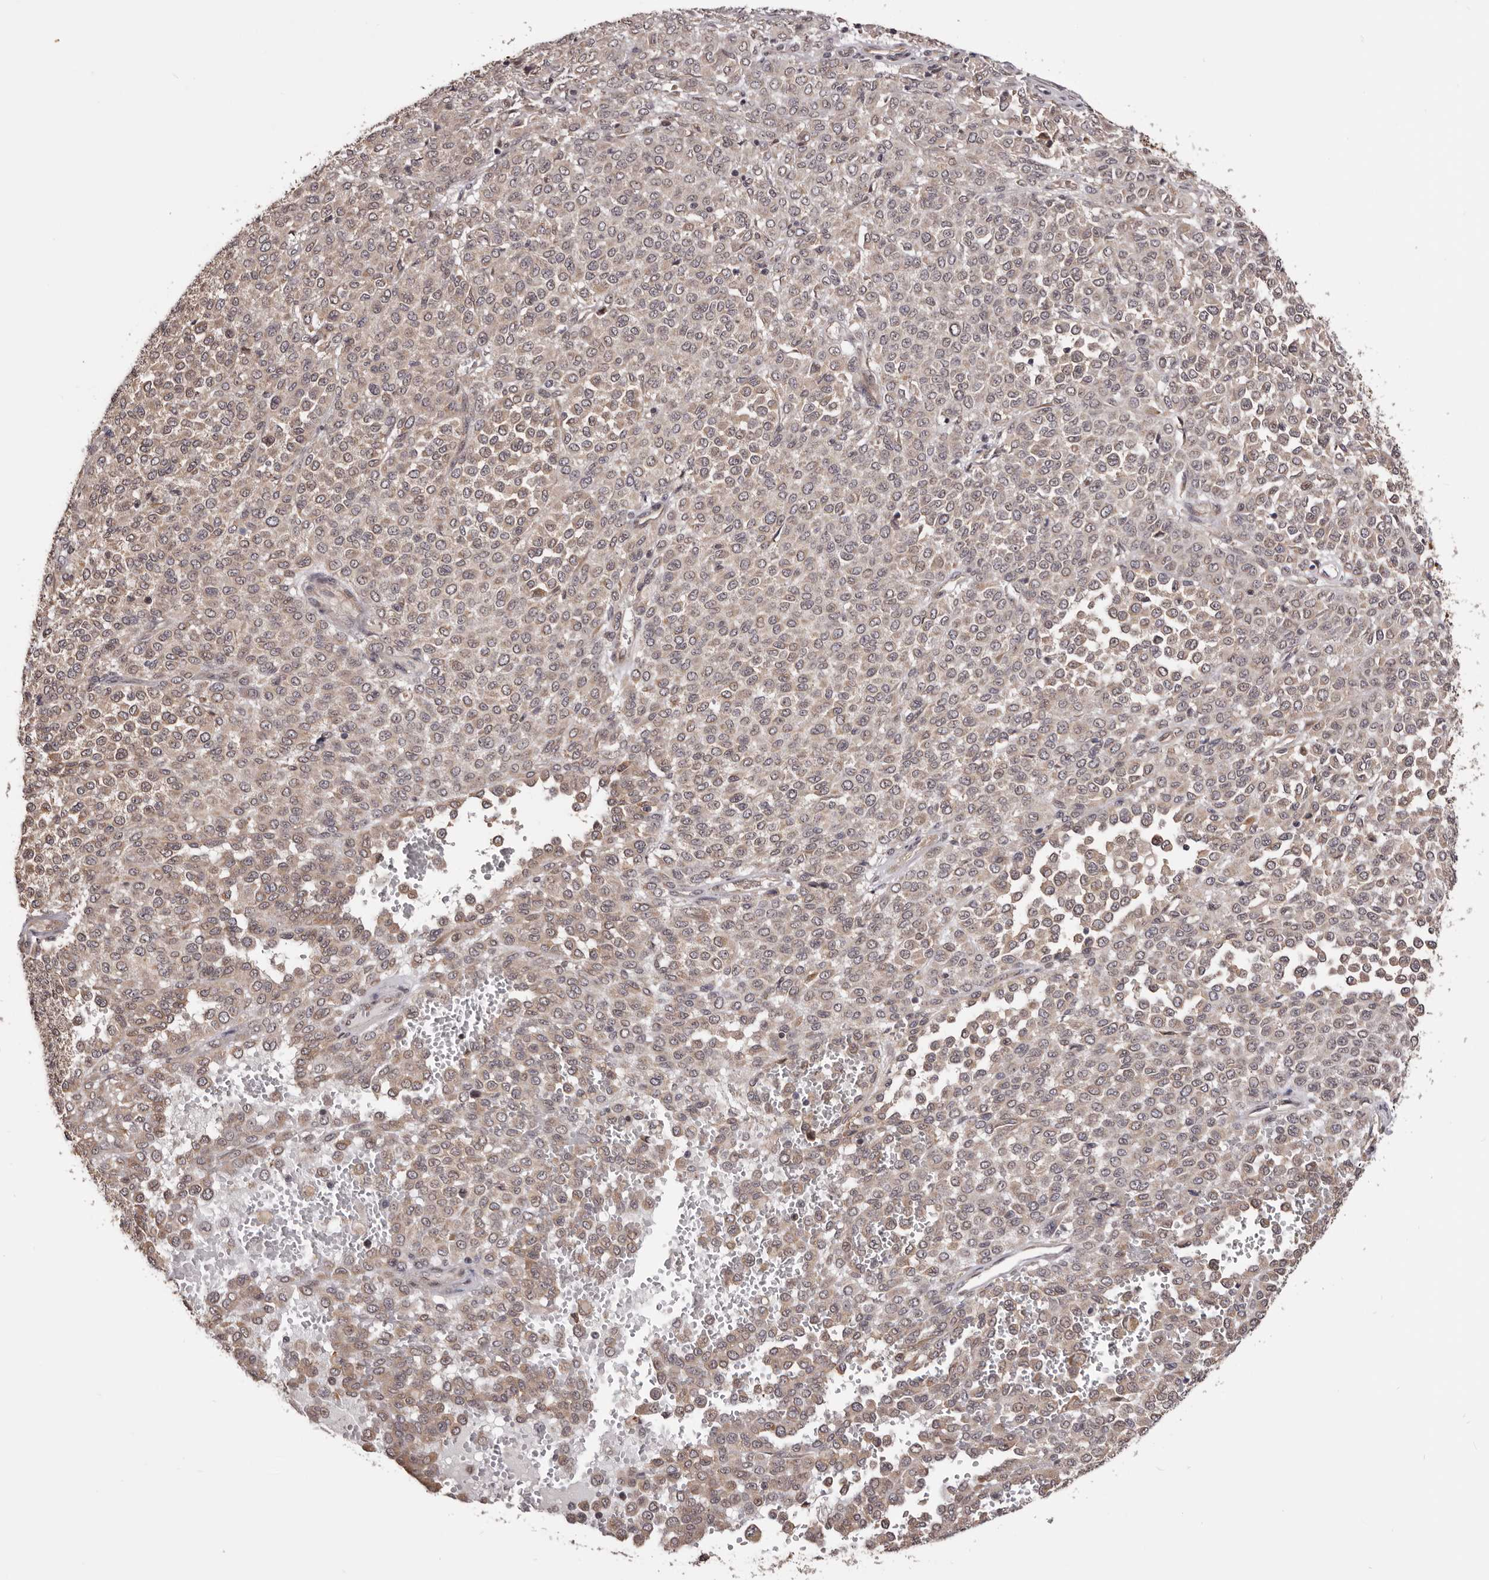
{"staining": {"intensity": "weak", "quantity": "25%-75%", "location": "cytoplasmic/membranous,nuclear"}, "tissue": "melanoma", "cell_type": "Tumor cells", "image_type": "cancer", "snomed": [{"axis": "morphology", "description": "Malignant melanoma, Metastatic site"}, {"axis": "topography", "description": "Pancreas"}], "caption": "IHC photomicrograph of neoplastic tissue: human malignant melanoma (metastatic site) stained using immunohistochemistry (IHC) reveals low levels of weak protein expression localized specifically in the cytoplasmic/membranous and nuclear of tumor cells, appearing as a cytoplasmic/membranous and nuclear brown color.", "gene": "NOL12", "patient": {"sex": "female", "age": 30}}